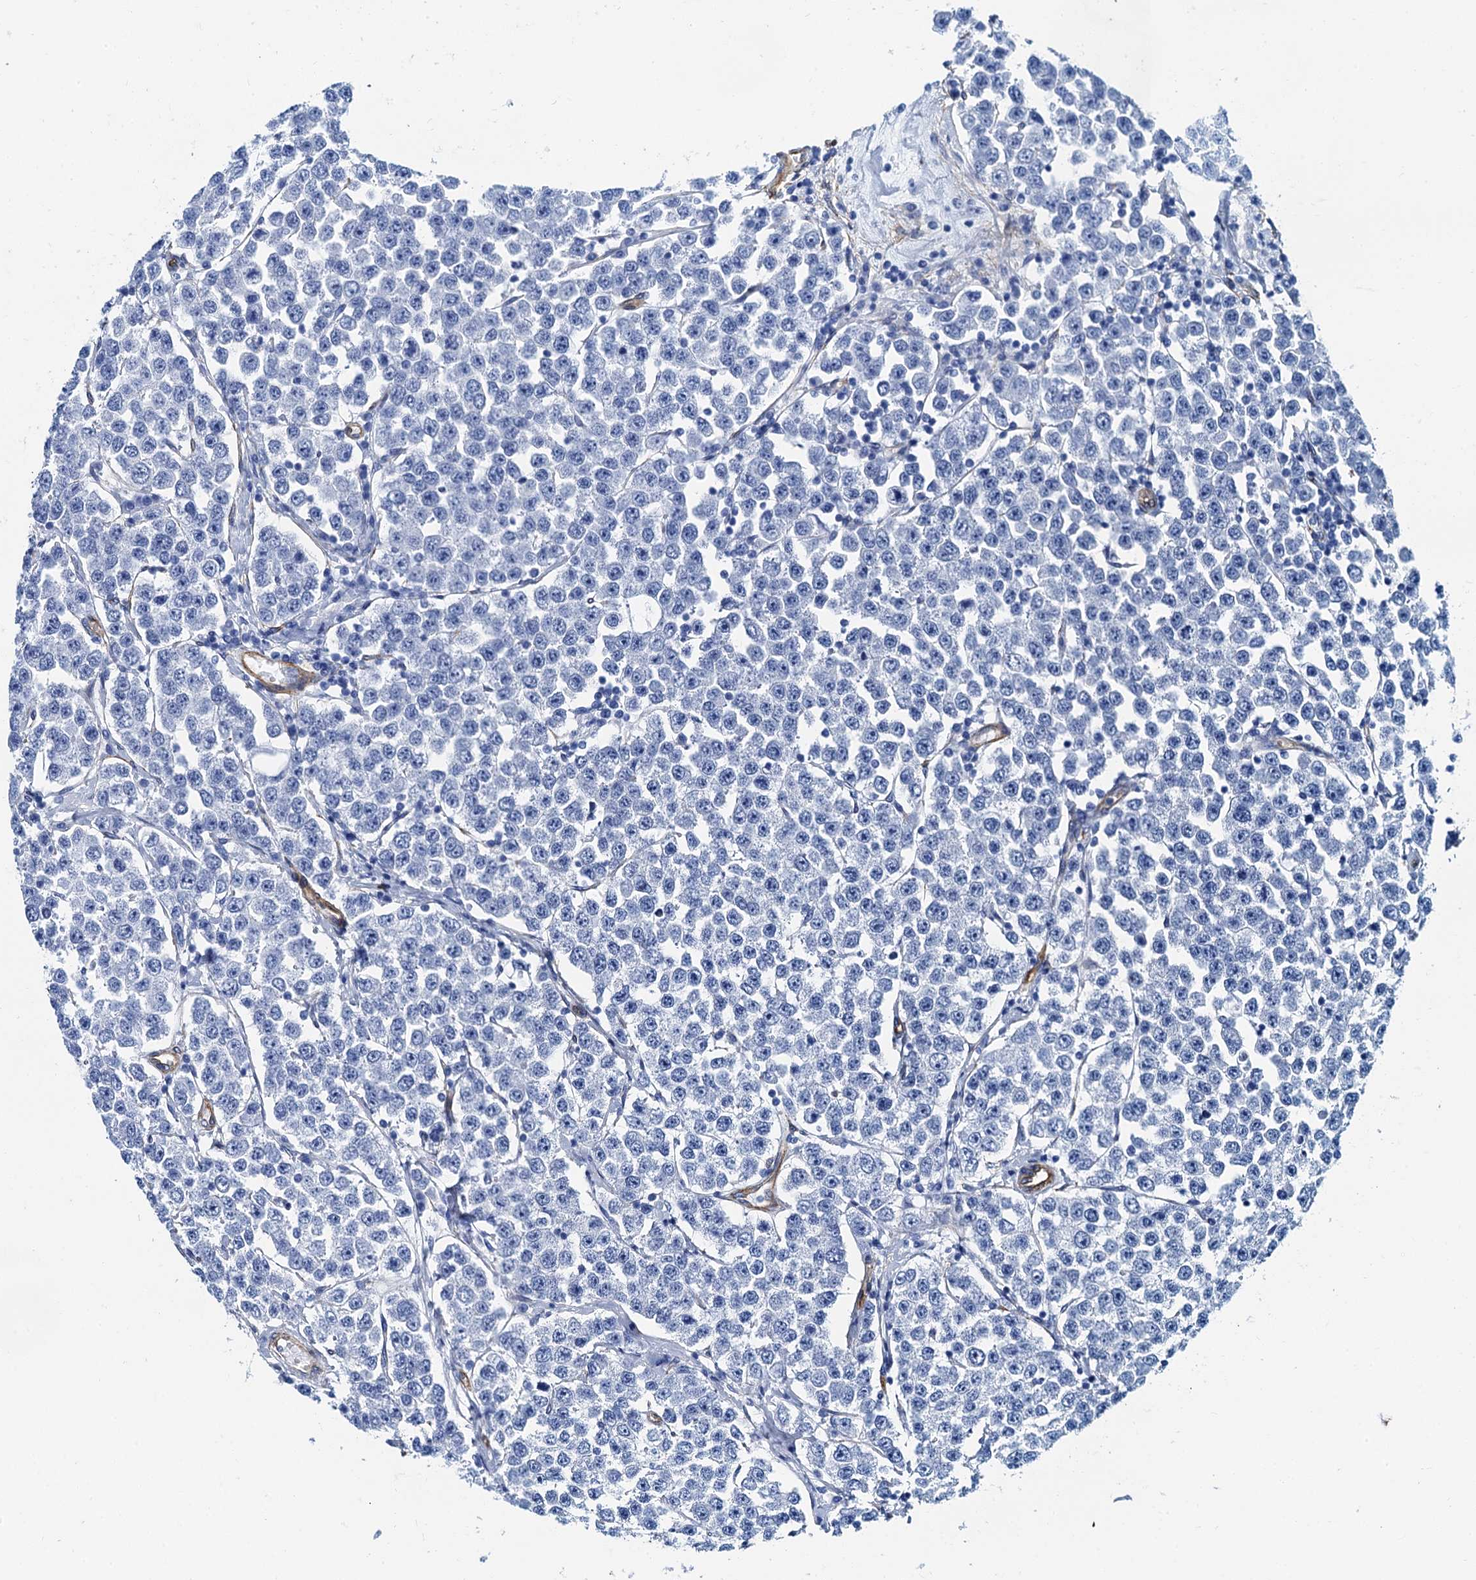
{"staining": {"intensity": "negative", "quantity": "none", "location": "none"}, "tissue": "testis cancer", "cell_type": "Tumor cells", "image_type": "cancer", "snomed": [{"axis": "morphology", "description": "Seminoma, NOS"}, {"axis": "topography", "description": "Testis"}], "caption": "Immunohistochemical staining of human testis cancer (seminoma) reveals no significant staining in tumor cells. (Stains: DAB (3,3'-diaminobenzidine) immunohistochemistry (IHC) with hematoxylin counter stain, Microscopy: brightfield microscopy at high magnification).", "gene": "CAVIN2", "patient": {"sex": "male", "age": 28}}